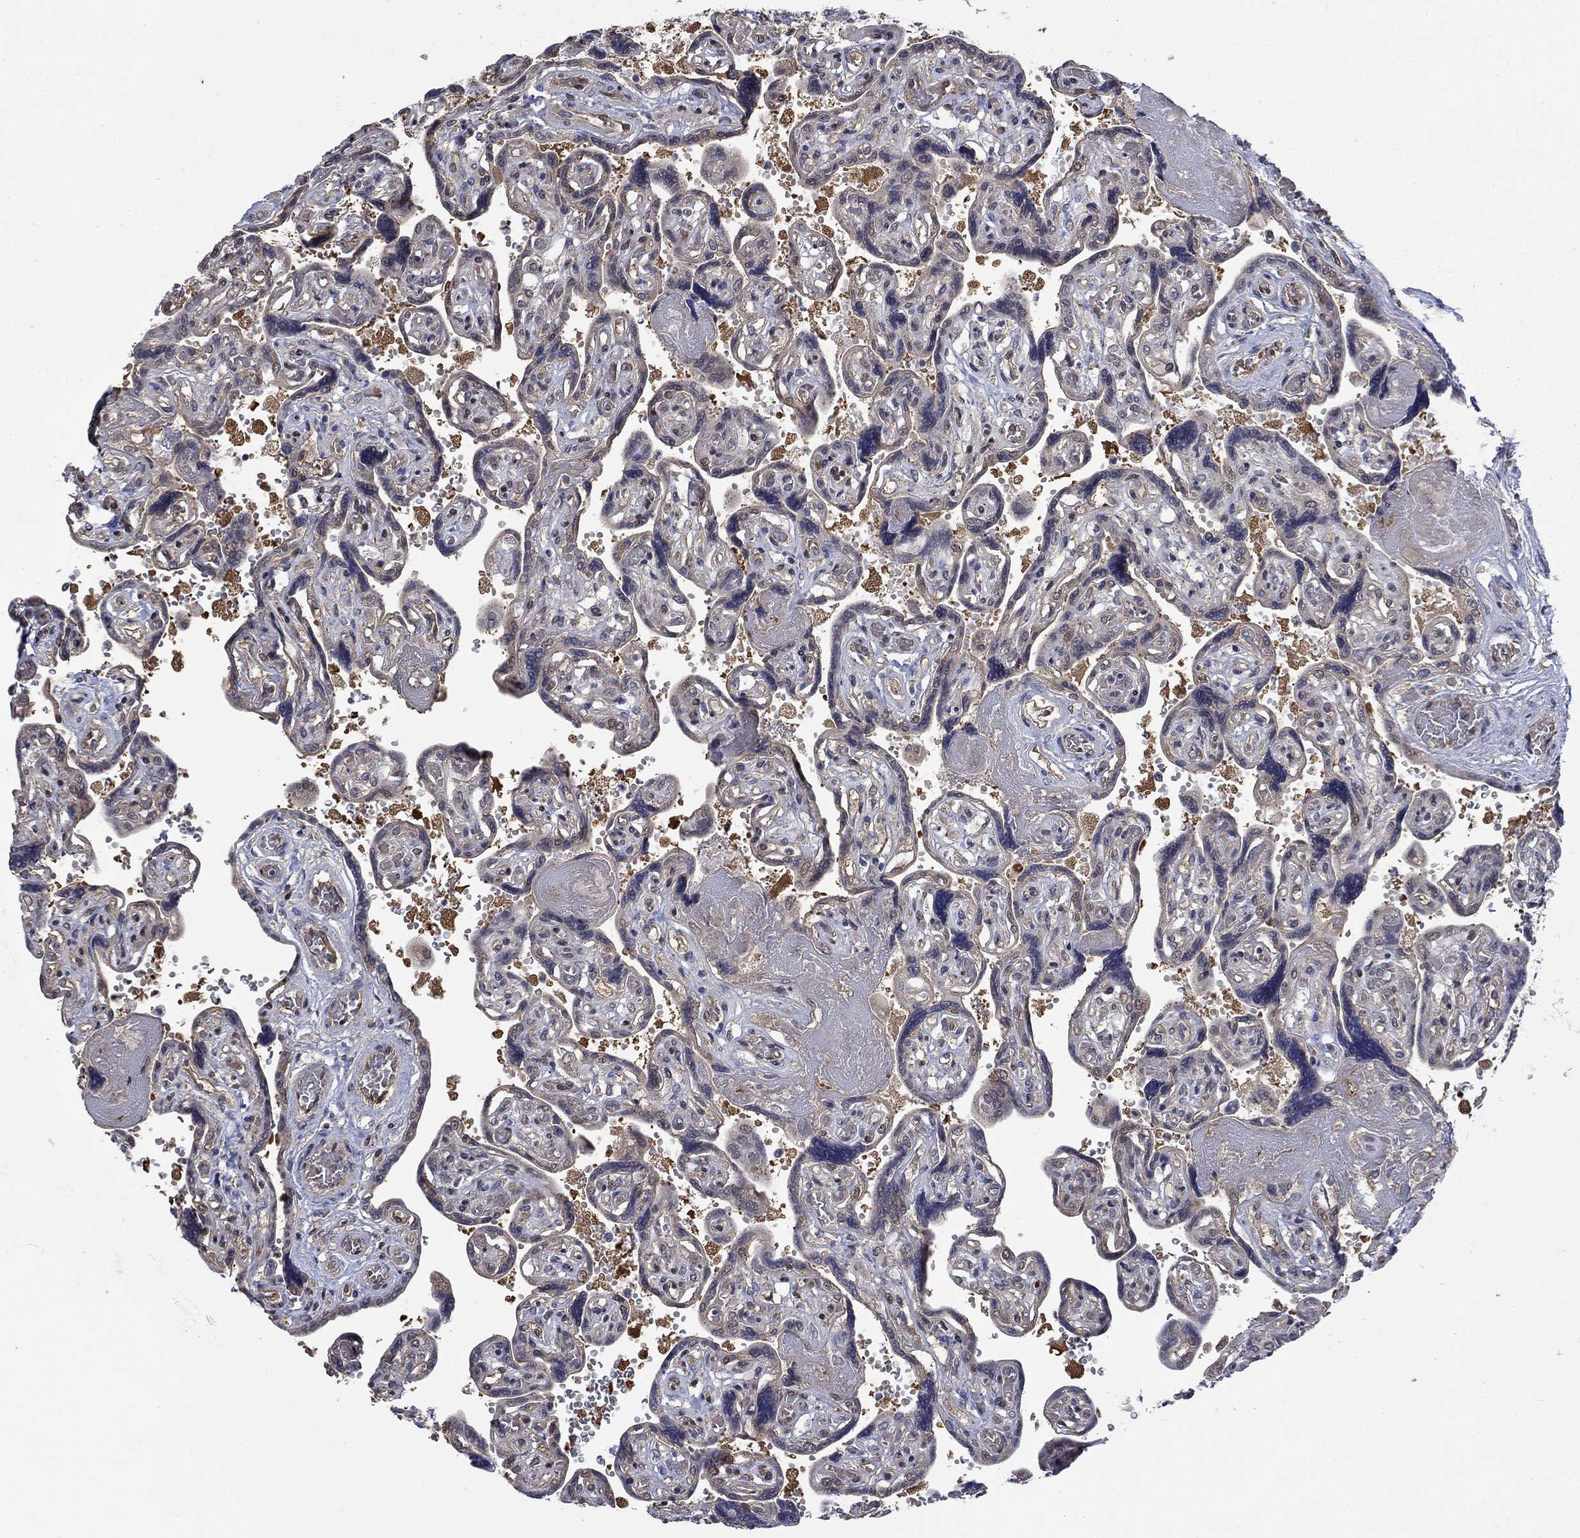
{"staining": {"intensity": "moderate", "quantity": "25%-75%", "location": "cytoplasmic/membranous"}, "tissue": "placenta", "cell_type": "Trophoblastic cells", "image_type": "normal", "snomed": [{"axis": "morphology", "description": "Normal tissue, NOS"}, {"axis": "topography", "description": "Placenta"}], "caption": "DAB immunohistochemical staining of benign human placenta reveals moderate cytoplasmic/membranous protein staining in approximately 25%-75% of trophoblastic cells.", "gene": "PDZD2", "patient": {"sex": "female", "age": 32}}